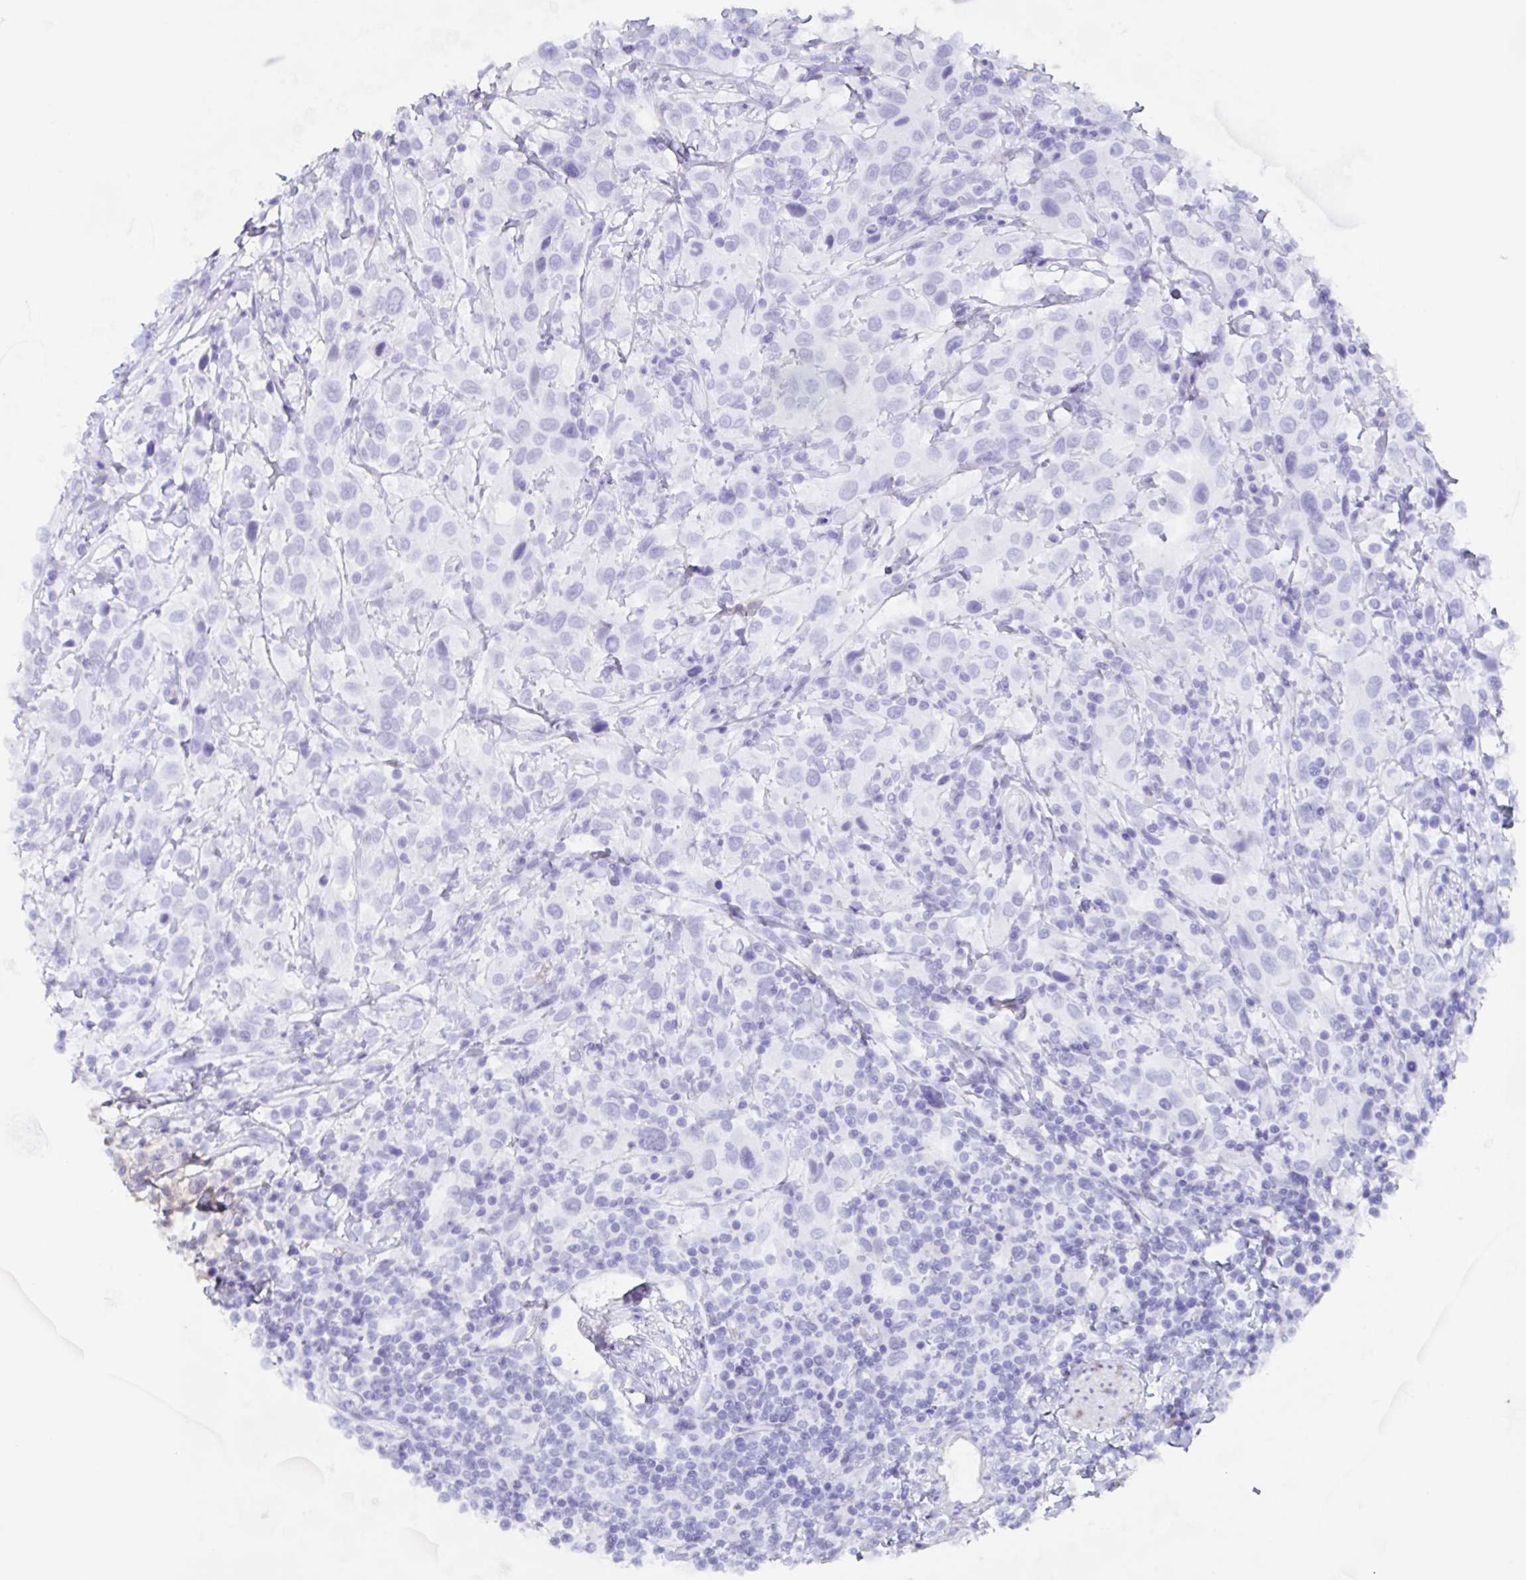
{"staining": {"intensity": "negative", "quantity": "none", "location": "none"}, "tissue": "urothelial cancer", "cell_type": "Tumor cells", "image_type": "cancer", "snomed": [{"axis": "morphology", "description": "Urothelial carcinoma, High grade"}, {"axis": "topography", "description": "Urinary bladder"}], "caption": "This is a histopathology image of IHC staining of urothelial cancer, which shows no staining in tumor cells.", "gene": "AGFG2", "patient": {"sex": "male", "age": 61}}